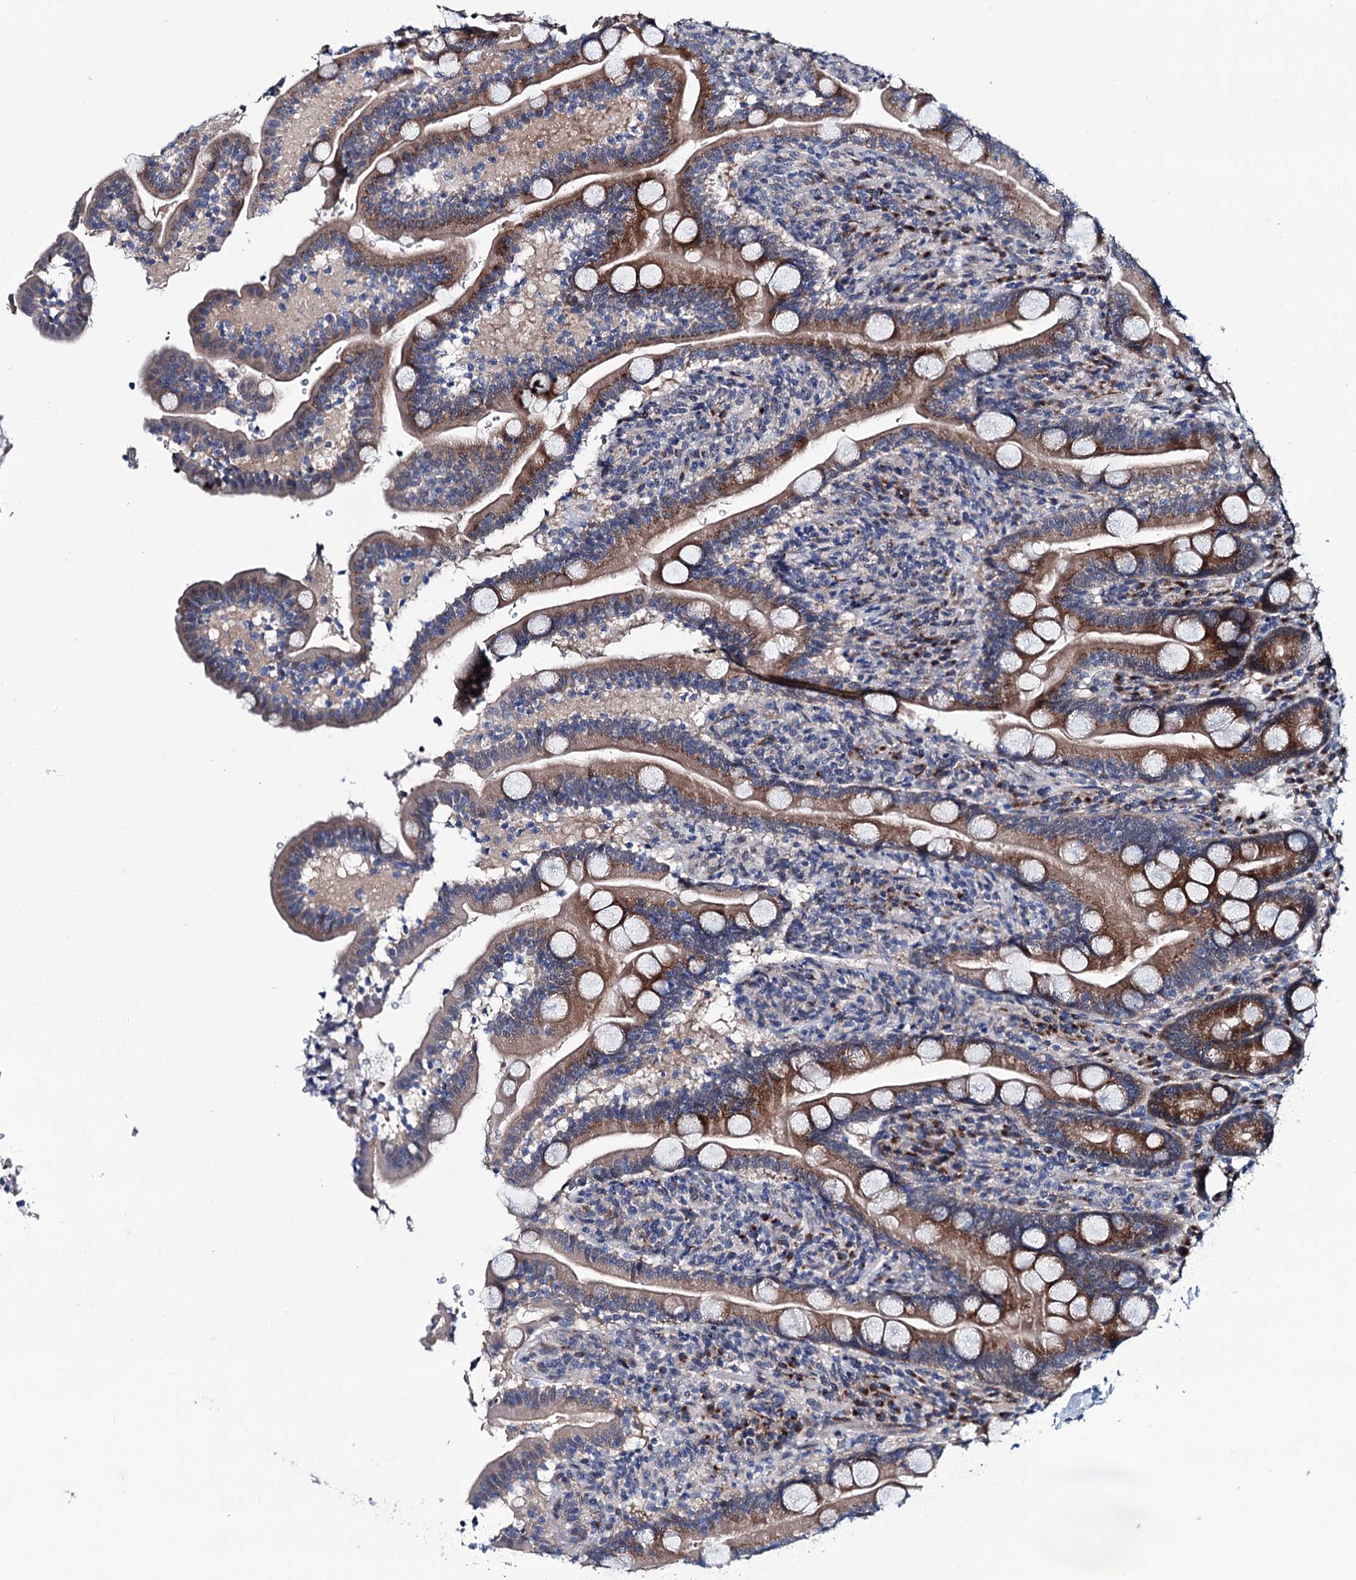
{"staining": {"intensity": "strong", "quantity": ">75%", "location": "cytoplasmic/membranous"}, "tissue": "duodenum", "cell_type": "Glandular cells", "image_type": "normal", "snomed": [{"axis": "morphology", "description": "Normal tissue, NOS"}, {"axis": "topography", "description": "Duodenum"}], "caption": "About >75% of glandular cells in normal duodenum exhibit strong cytoplasmic/membranous protein positivity as visualized by brown immunohistochemical staining.", "gene": "EYA4", "patient": {"sex": "male", "age": 35}}